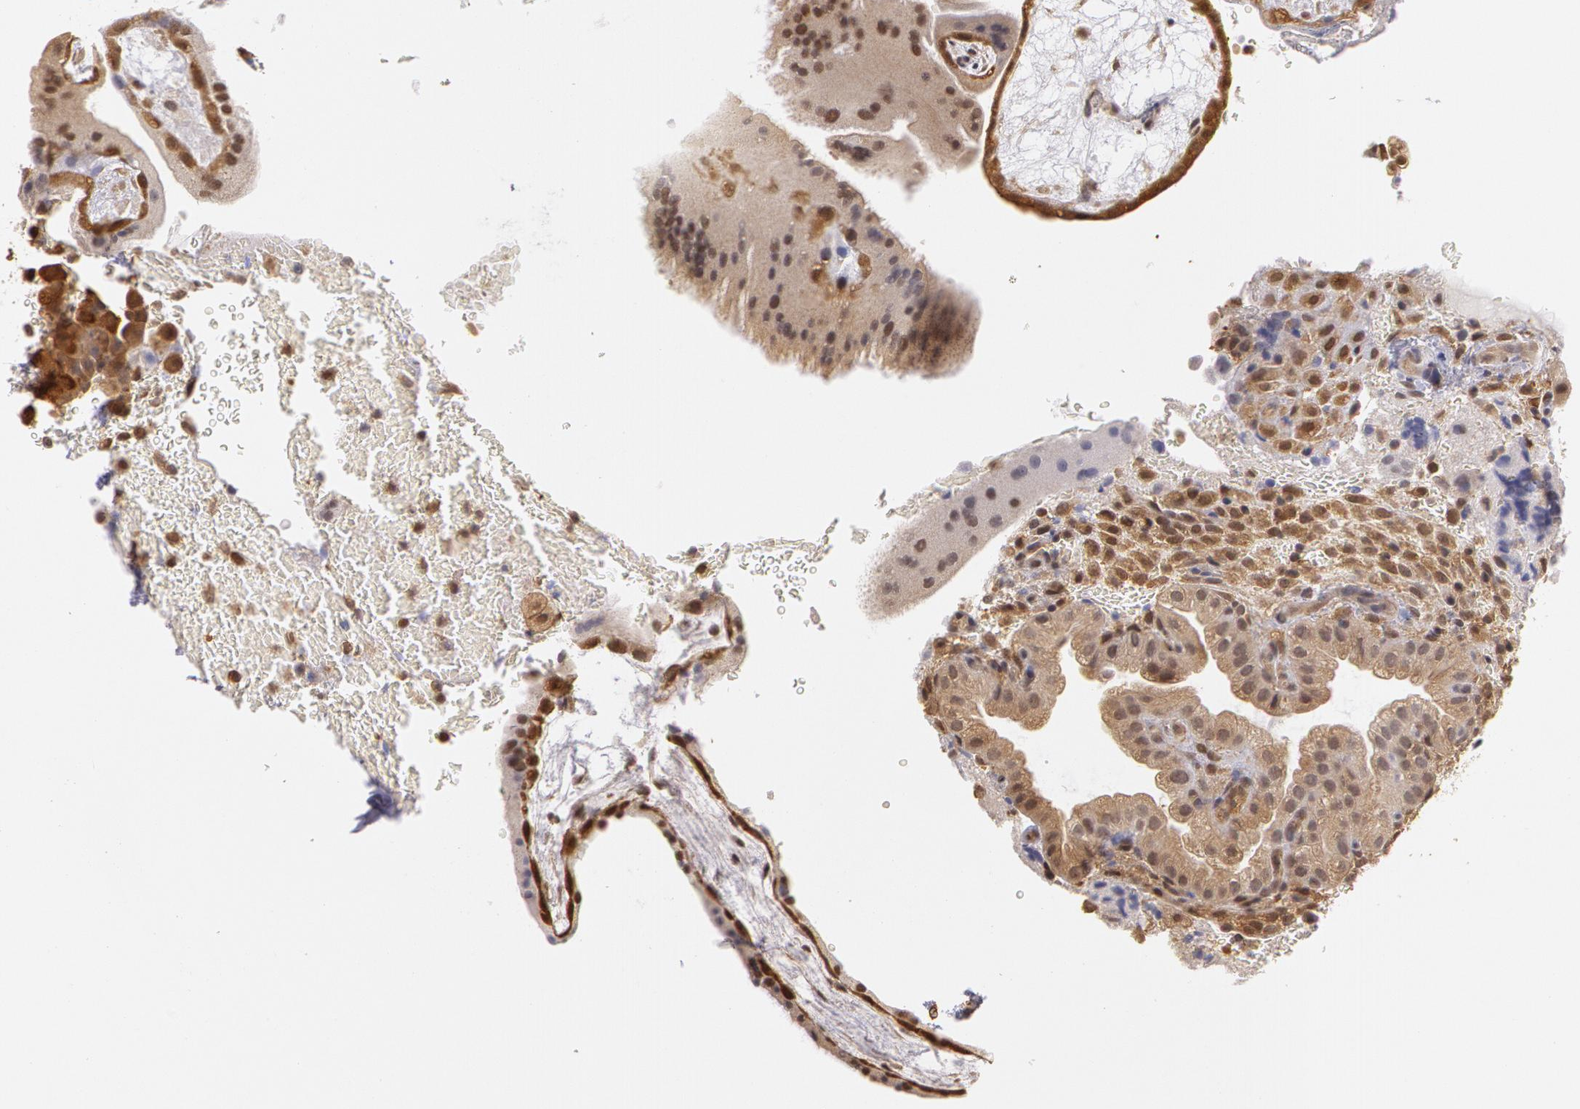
{"staining": {"intensity": "moderate", "quantity": "25%-75%", "location": "cytoplasmic/membranous"}, "tissue": "placenta", "cell_type": "Decidual cells", "image_type": "normal", "snomed": [{"axis": "morphology", "description": "Normal tissue, NOS"}, {"axis": "topography", "description": "Placenta"}], "caption": "Protein expression analysis of benign placenta displays moderate cytoplasmic/membranous expression in approximately 25%-75% of decidual cells.", "gene": "AHSA1", "patient": {"sex": "female", "age": 19}}